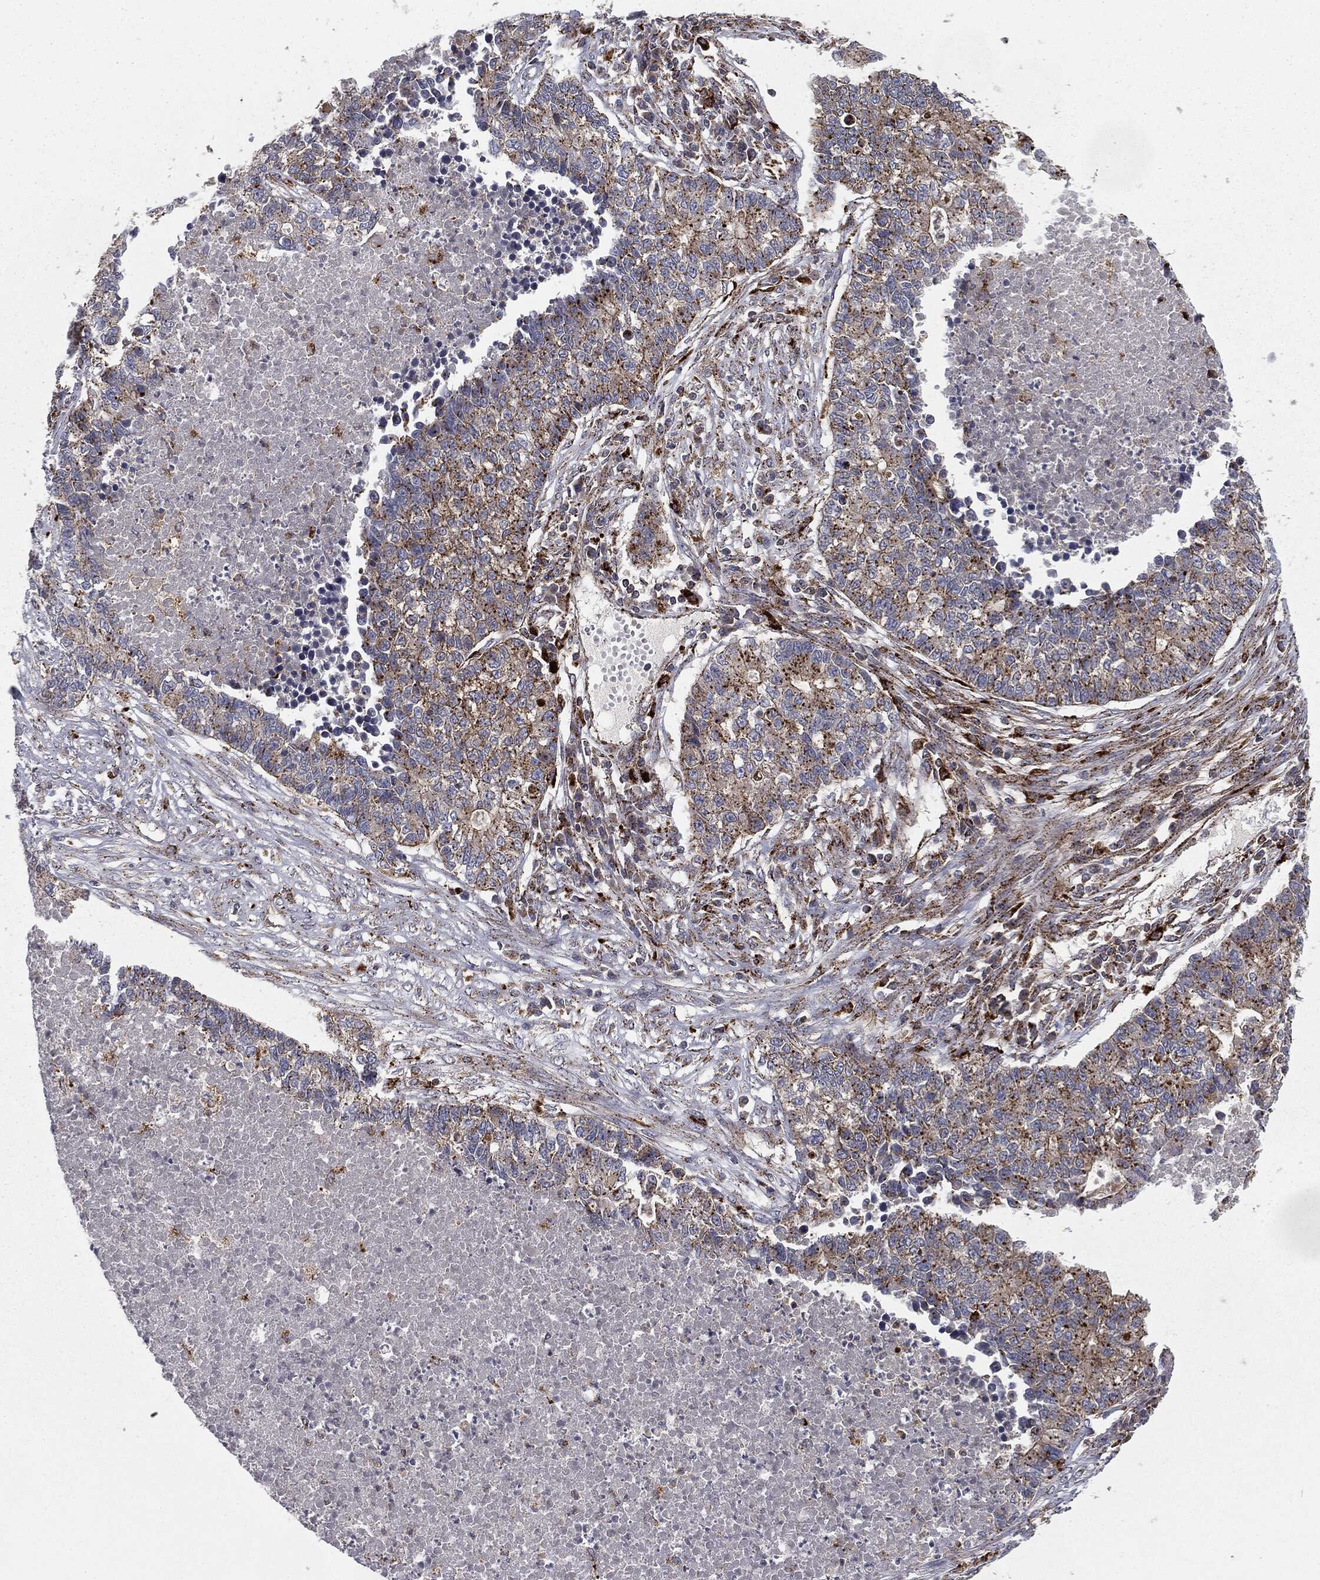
{"staining": {"intensity": "moderate", "quantity": ">75%", "location": "cytoplasmic/membranous"}, "tissue": "lung cancer", "cell_type": "Tumor cells", "image_type": "cancer", "snomed": [{"axis": "morphology", "description": "Adenocarcinoma, NOS"}, {"axis": "topography", "description": "Lung"}], "caption": "Human lung adenocarcinoma stained with a protein marker demonstrates moderate staining in tumor cells.", "gene": "CTSA", "patient": {"sex": "male", "age": 57}}